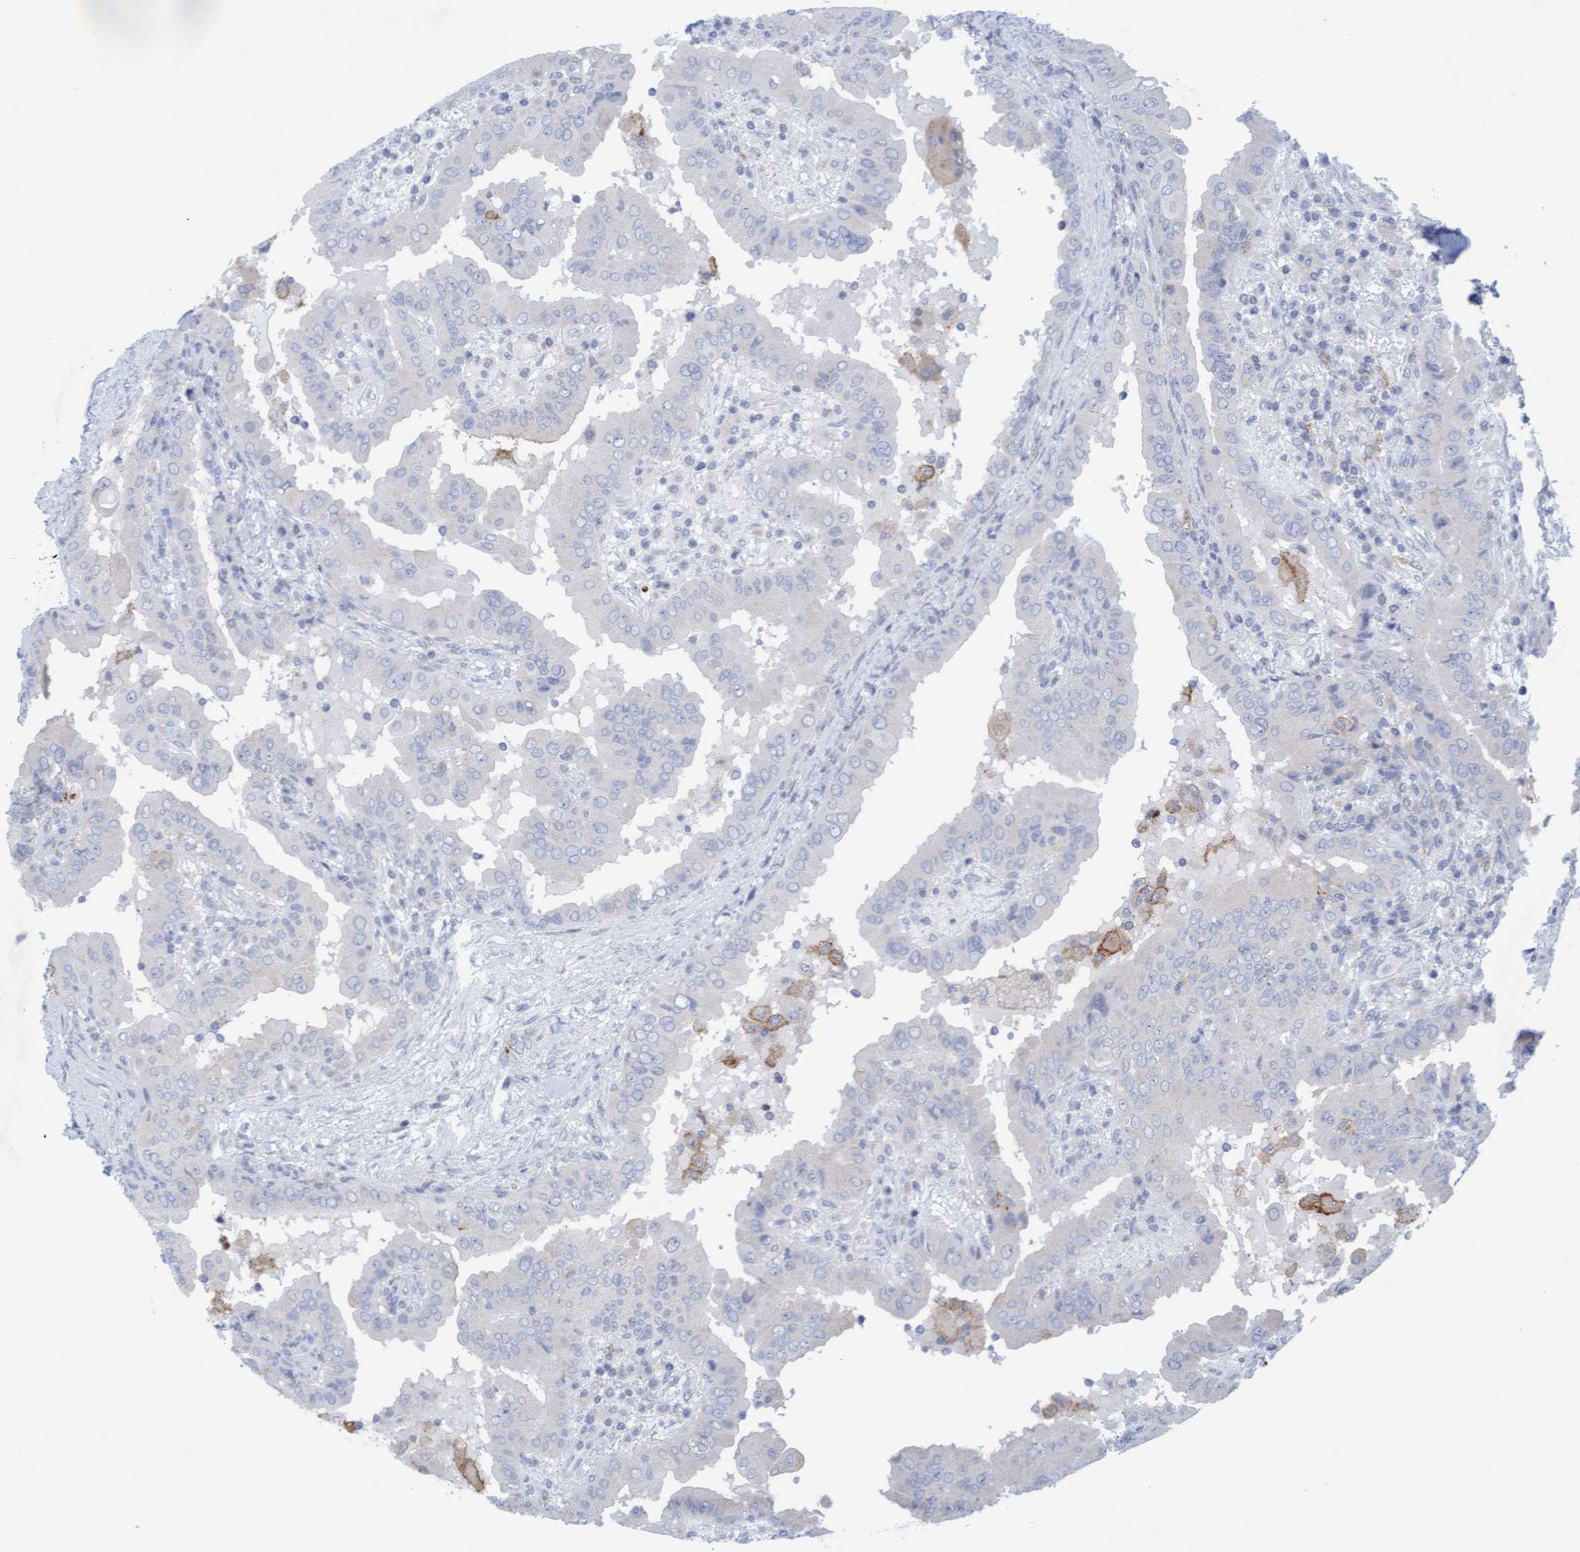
{"staining": {"intensity": "negative", "quantity": "none", "location": "none"}, "tissue": "thyroid cancer", "cell_type": "Tumor cells", "image_type": "cancer", "snomed": [{"axis": "morphology", "description": "Papillary adenocarcinoma, NOS"}, {"axis": "topography", "description": "Thyroid gland"}], "caption": "Immunohistochemistry (IHC) histopathology image of thyroid papillary adenocarcinoma stained for a protein (brown), which reveals no positivity in tumor cells.", "gene": "SLC28A3", "patient": {"sex": "male", "age": 33}}